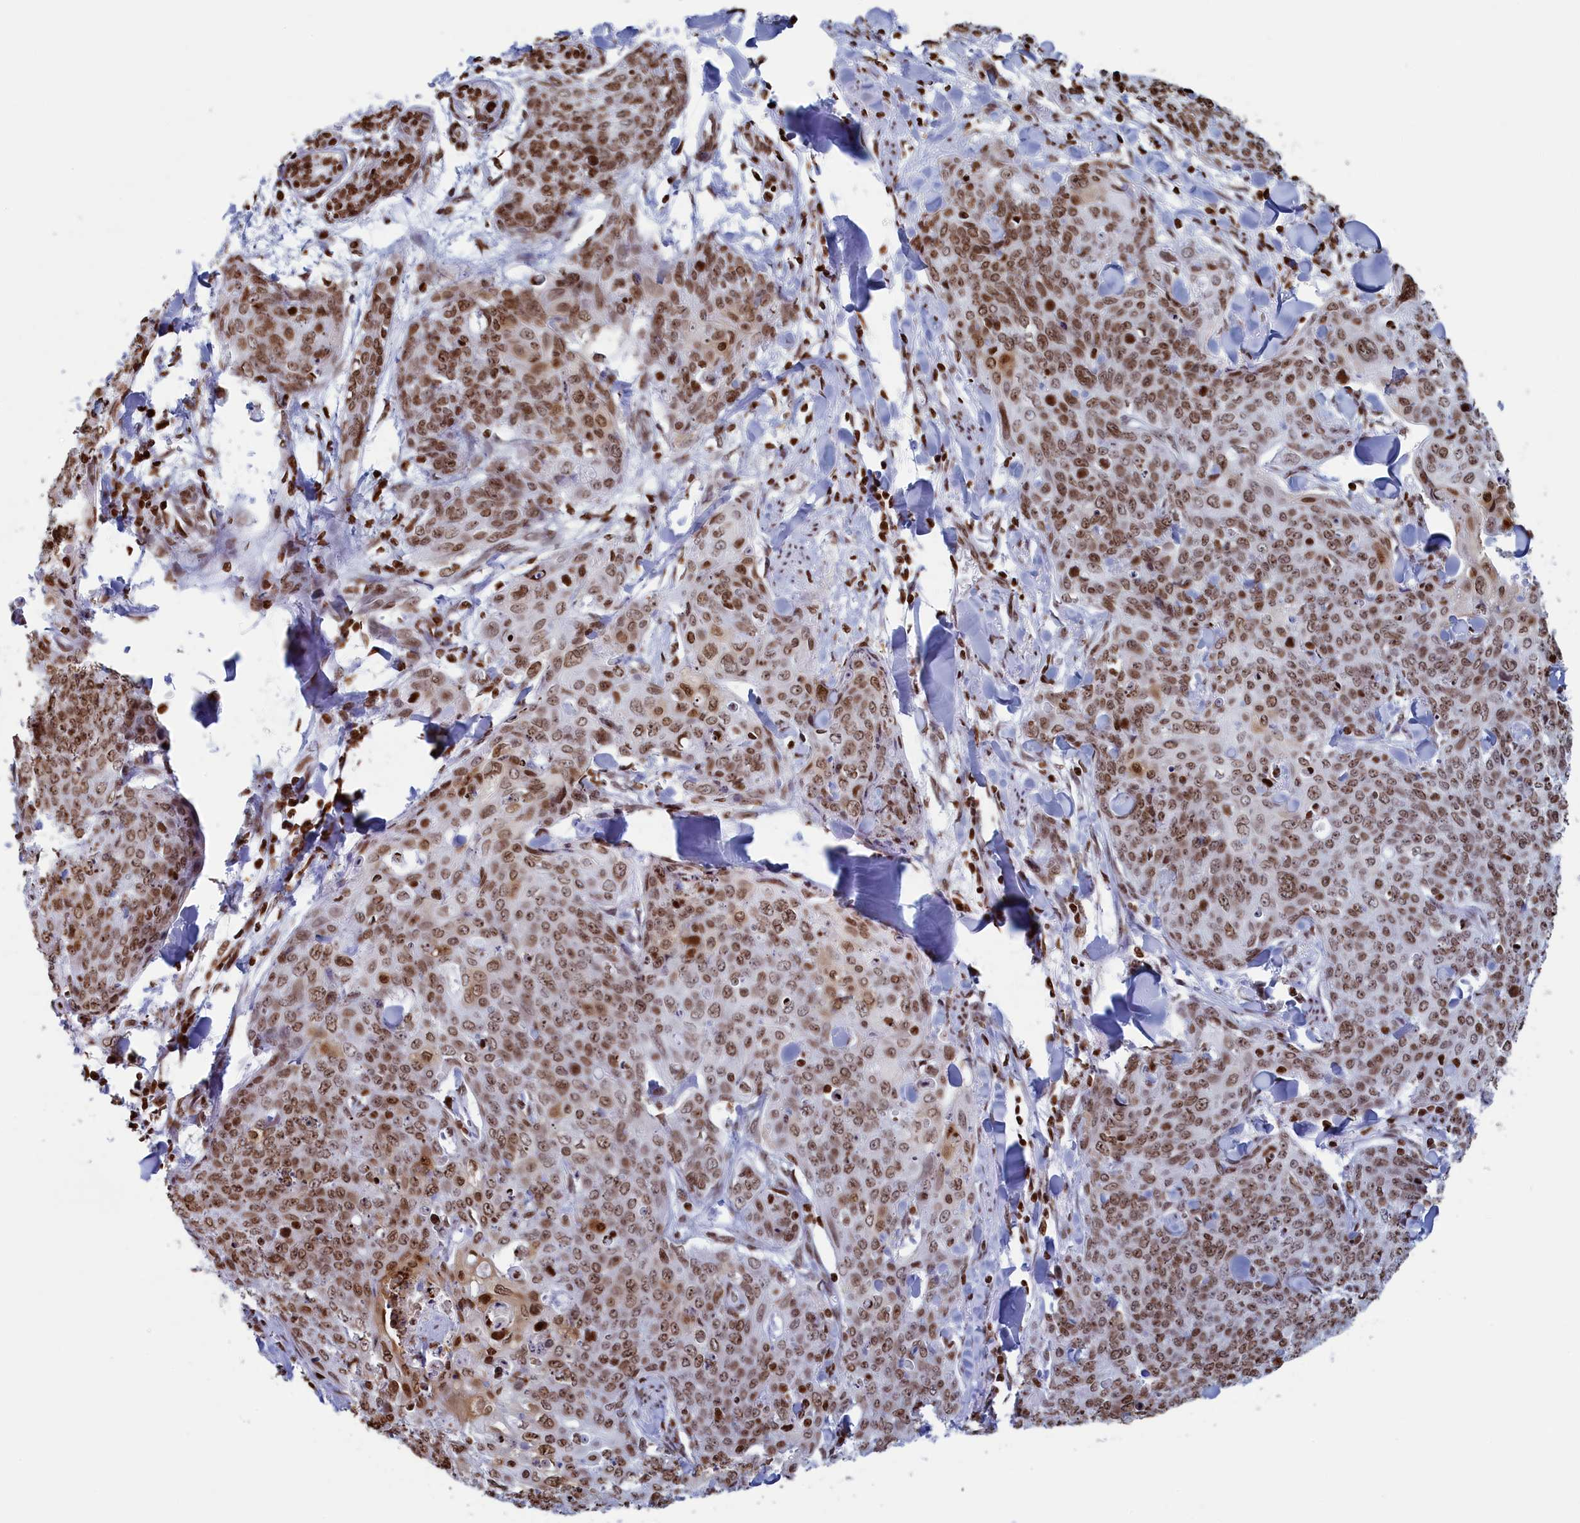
{"staining": {"intensity": "moderate", "quantity": ">75%", "location": "nuclear"}, "tissue": "skin cancer", "cell_type": "Tumor cells", "image_type": "cancer", "snomed": [{"axis": "morphology", "description": "Squamous cell carcinoma, NOS"}, {"axis": "topography", "description": "Skin"}, {"axis": "topography", "description": "Vulva"}], "caption": "A histopathology image showing moderate nuclear staining in approximately >75% of tumor cells in skin cancer, as visualized by brown immunohistochemical staining.", "gene": "APOBEC3A", "patient": {"sex": "female", "age": 85}}